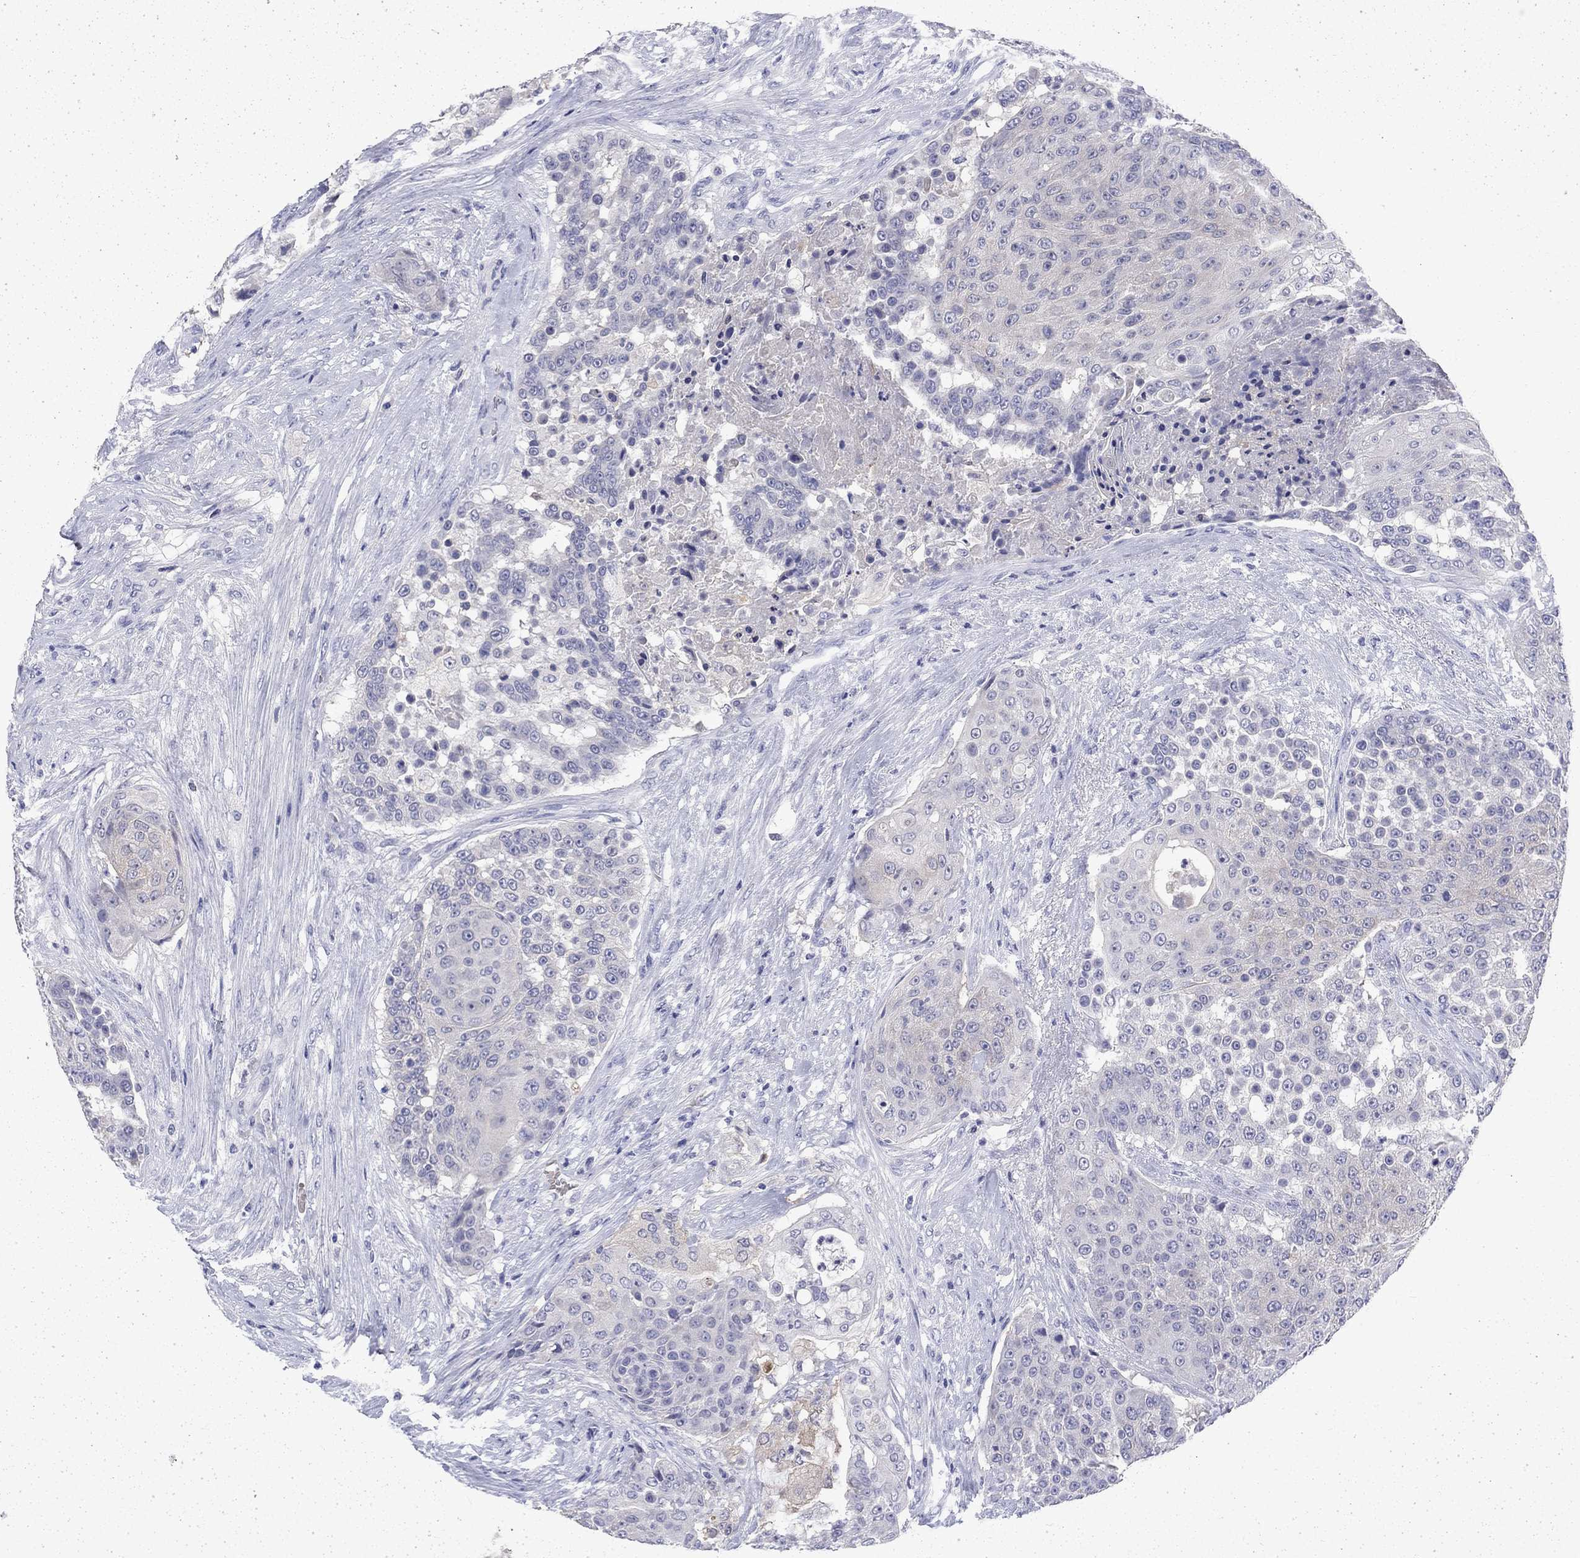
{"staining": {"intensity": "negative", "quantity": "none", "location": "none"}, "tissue": "urothelial cancer", "cell_type": "Tumor cells", "image_type": "cancer", "snomed": [{"axis": "morphology", "description": "Urothelial carcinoma, High grade"}, {"axis": "topography", "description": "Urinary bladder"}], "caption": "Human high-grade urothelial carcinoma stained for a protein using IHC demonstrates no positivity in tumor cells.", "gene": "ENPP6", "patient": {"sex": "female", "age": 63}}